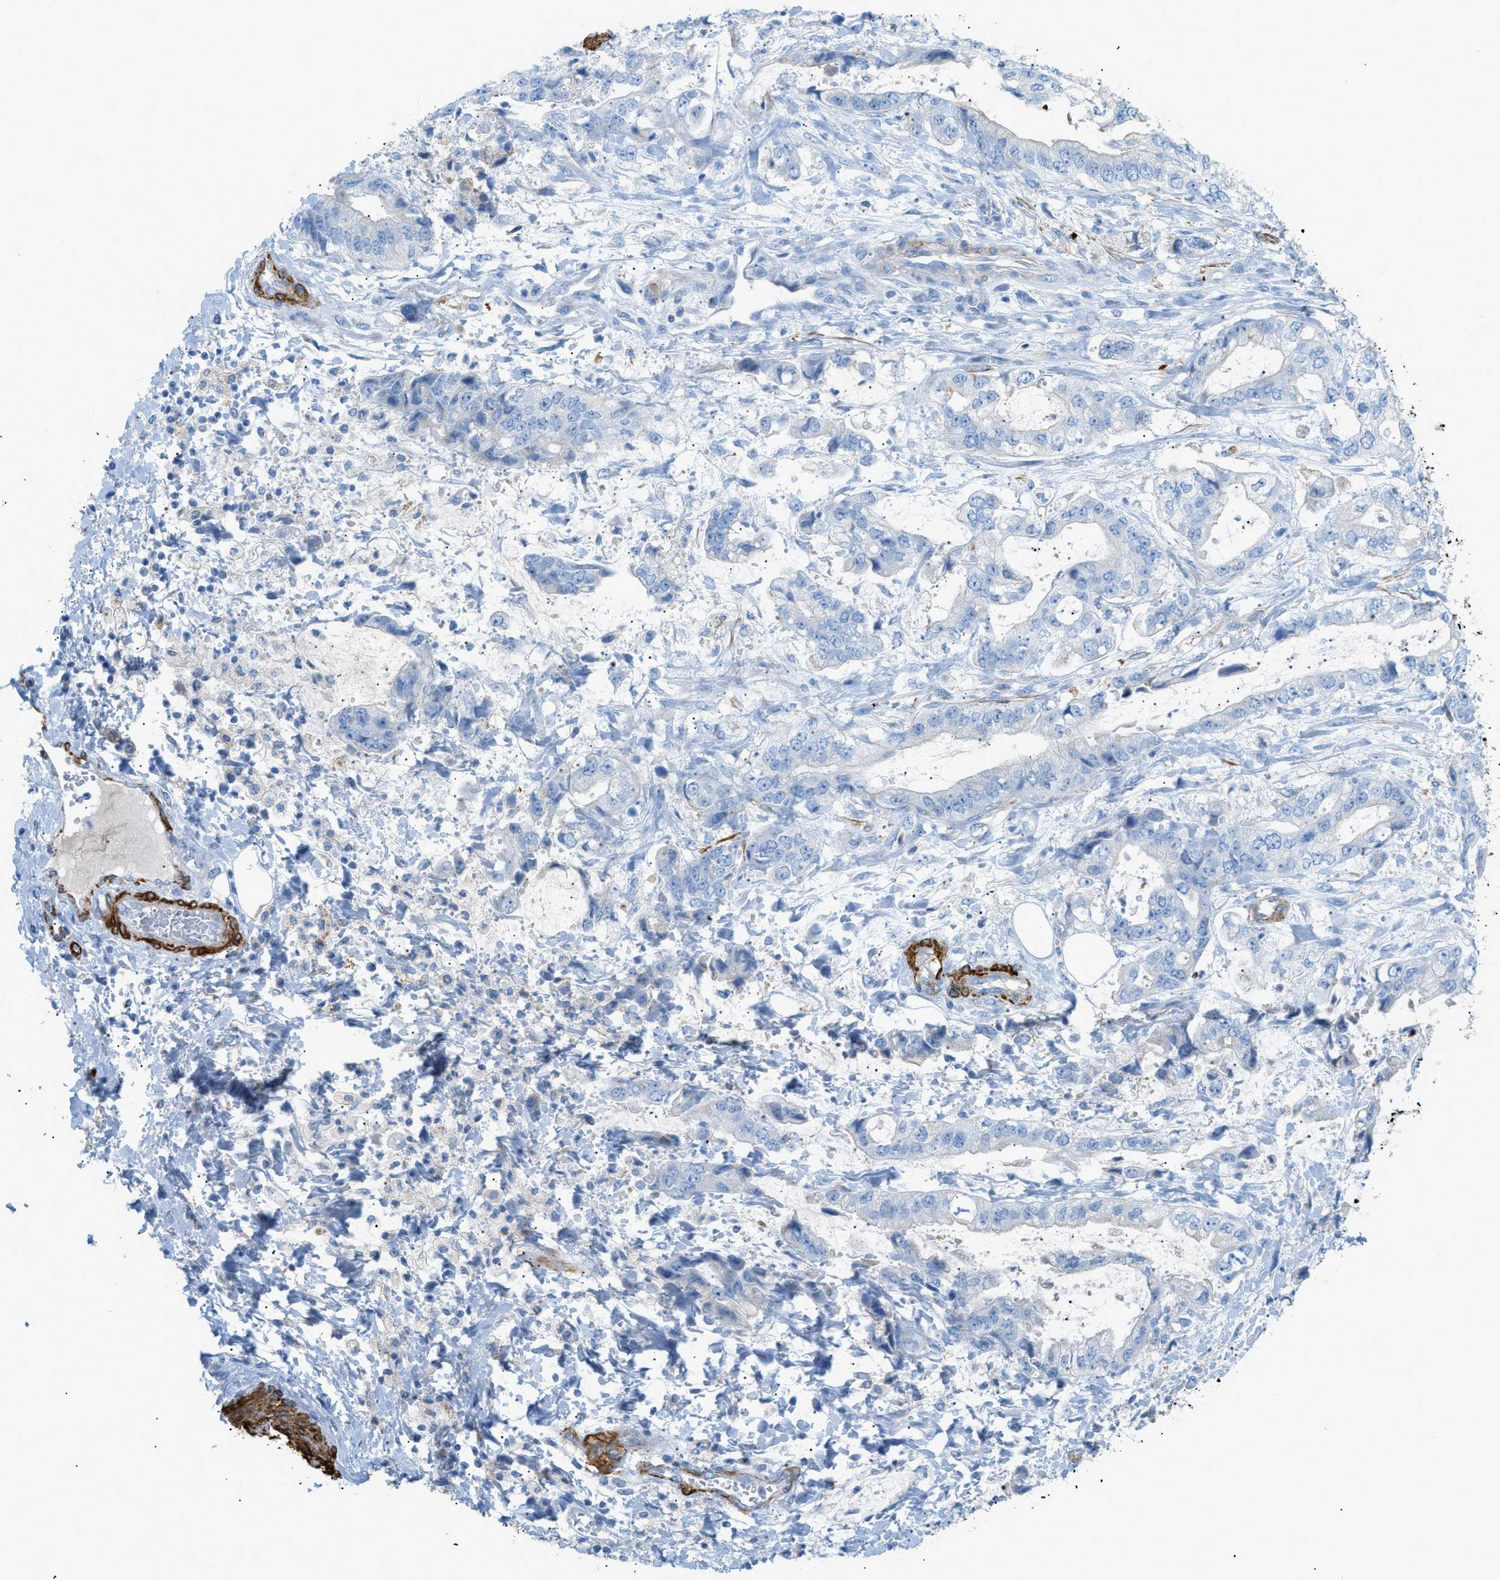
{"staining": {"intensity": "negative", "quantity": "none", "location": "none"}, "tissue": "stomach cancer", "cell_type": "Tumor cells", "image_type": "cancer", "snomed": [{"axis": "morphology", "description": "Normal tissue, NOS"}, {"axis": "morphology", "description": "Adenocarcinoma, NOS"}, {"axis": "topography", "description": "Stomach"}], "caption": "The histopathology image shows no significant expression in tumor cells of stomach cancer.", "gene": "MYH11", "patient": {"sex": "male", "age": 62}}